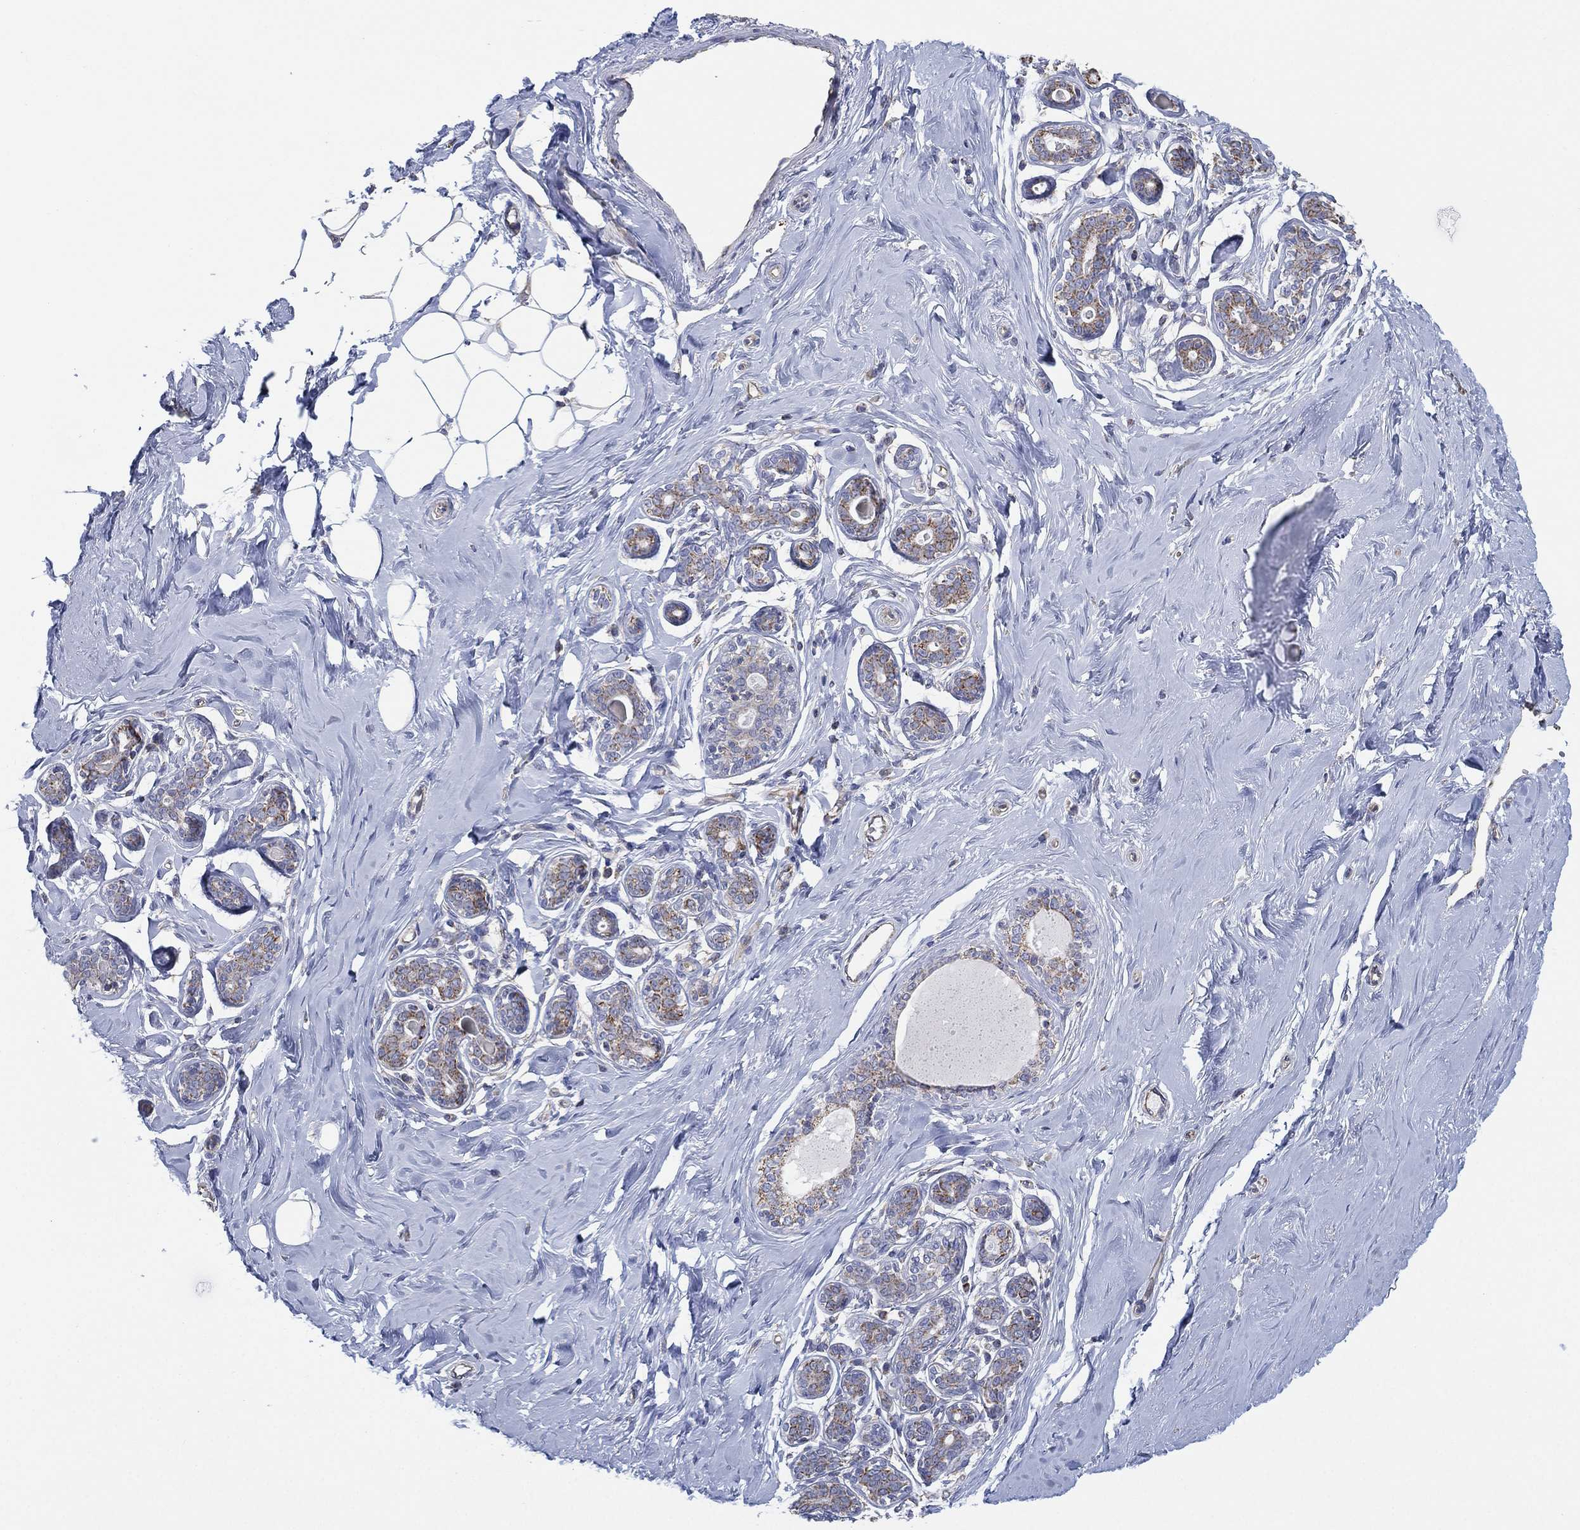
{"staining": {"intensity": "negative", "quantity": "none", "location": "none"}, "tissue": "breast", "cell_type": "Adipocytes", "image_type": "normal", "snomed": [{"axis": "morphology", "description": "Normal tissue, NOS"}, {"axis": "topography", "description": "Skin"}, {"axis": "topography", "description": "Breast"}], "caption": "A photomicrograph of breast stained for a protein reveals no brown staining in adipocytes. The staining was performed using DAB to visualize the protein expression in brown, while the nuclei were stained in blue with hematoxylin (Magnification: 20x).", "gene": "INA", "patient": {"sex": "female", "age": 43}}